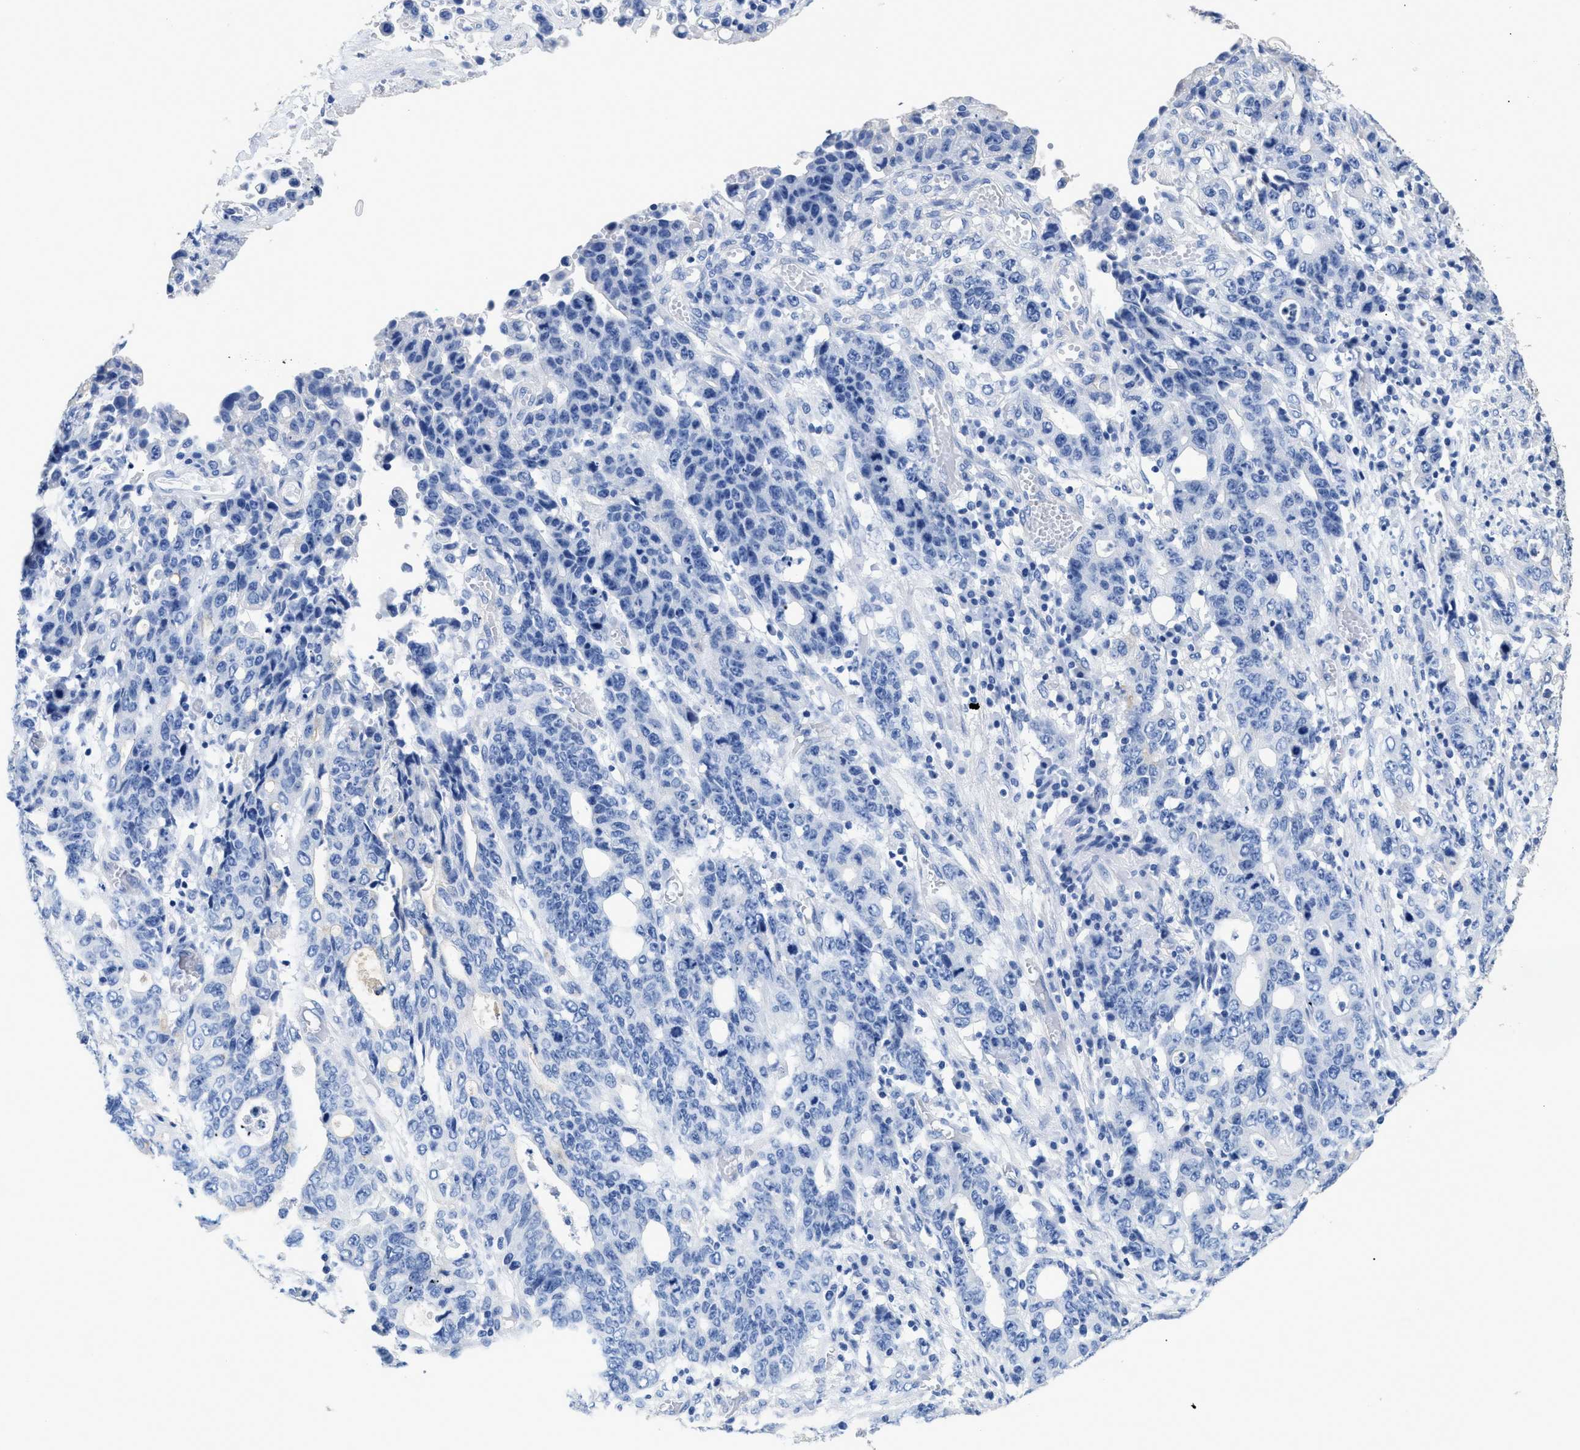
{"staining": {"intensity": "negative", "quantity": "none", "location": "none"}, "tissue": "stomach cancer", "cell_type": "Tumor cells", "image_type": "cancer", "snomed": [{"axis": "morphology", "description": "Adenocarcinoma, NOS"}, {"axis": "topography", "description": "Stomach, upper"}], "caption": "The photomicrograph shows no significant positivity in tumor cells of stomach adenocarcinoma.", "gene": "DLC1", "patient": {"sex": "male", "age": 69}}